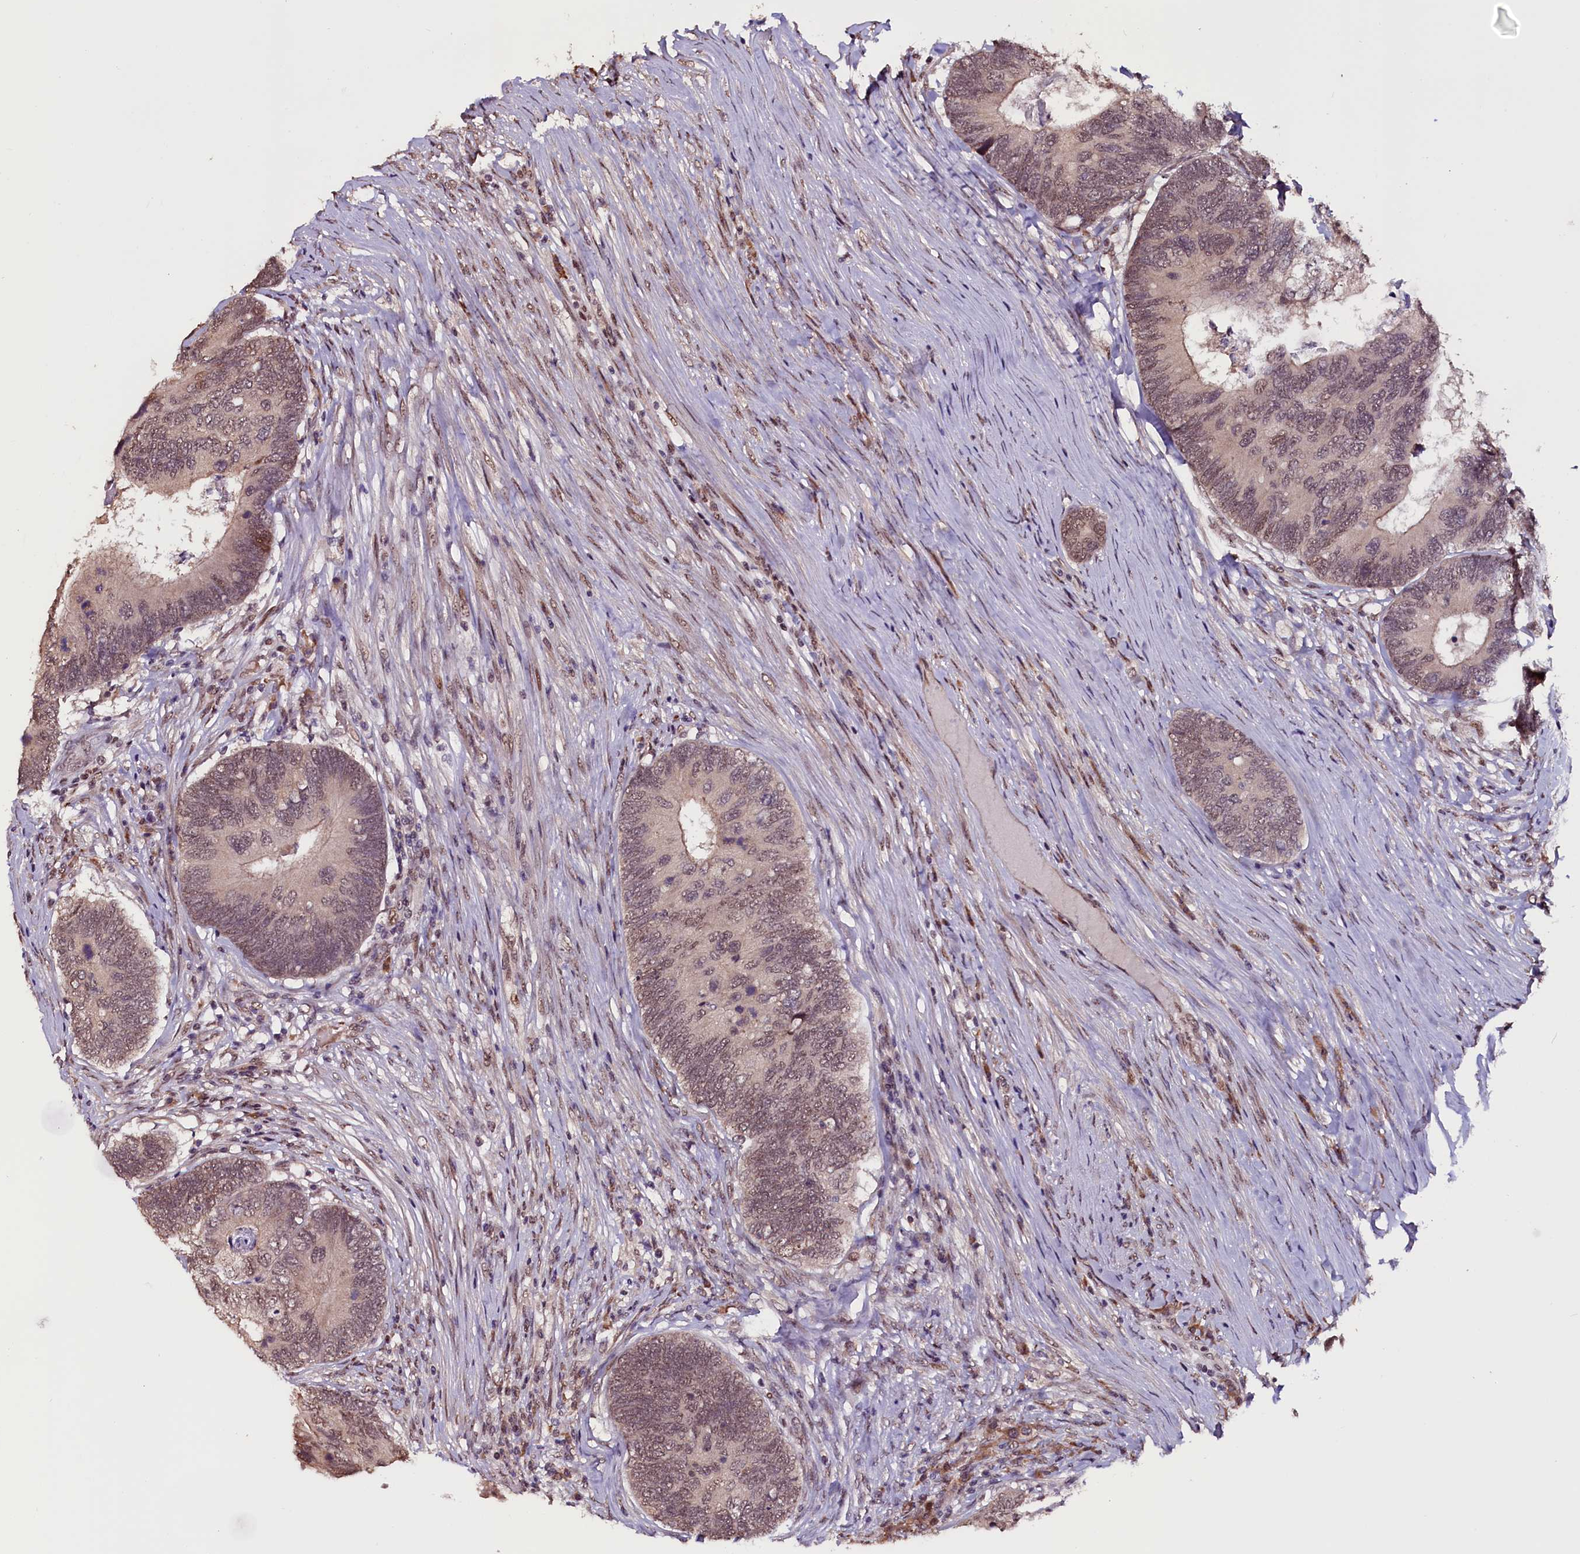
{"staining": {"intensity": "weak", "quantity": "25%-75%", "location": "cytoplasmic/membranous,nuclear"}, "tissue": "colorectal cancer", "cell_type": "Tumor cells", "image_type": "cancer", "snomed": [{"axis": "morphology", "description": "Adenocarcinoma, NOS"}, {"axis": "topography", "description": "Colon"}], "caption": "Protein analysis of adenocarcinoma (colorectal) tissue reveals weak cytoplasmic/membranous and nuclear expression in about 25%-75% of tumor cells.", "gene": "RNMT", "patient": {"sex": "female", "age": 67}}